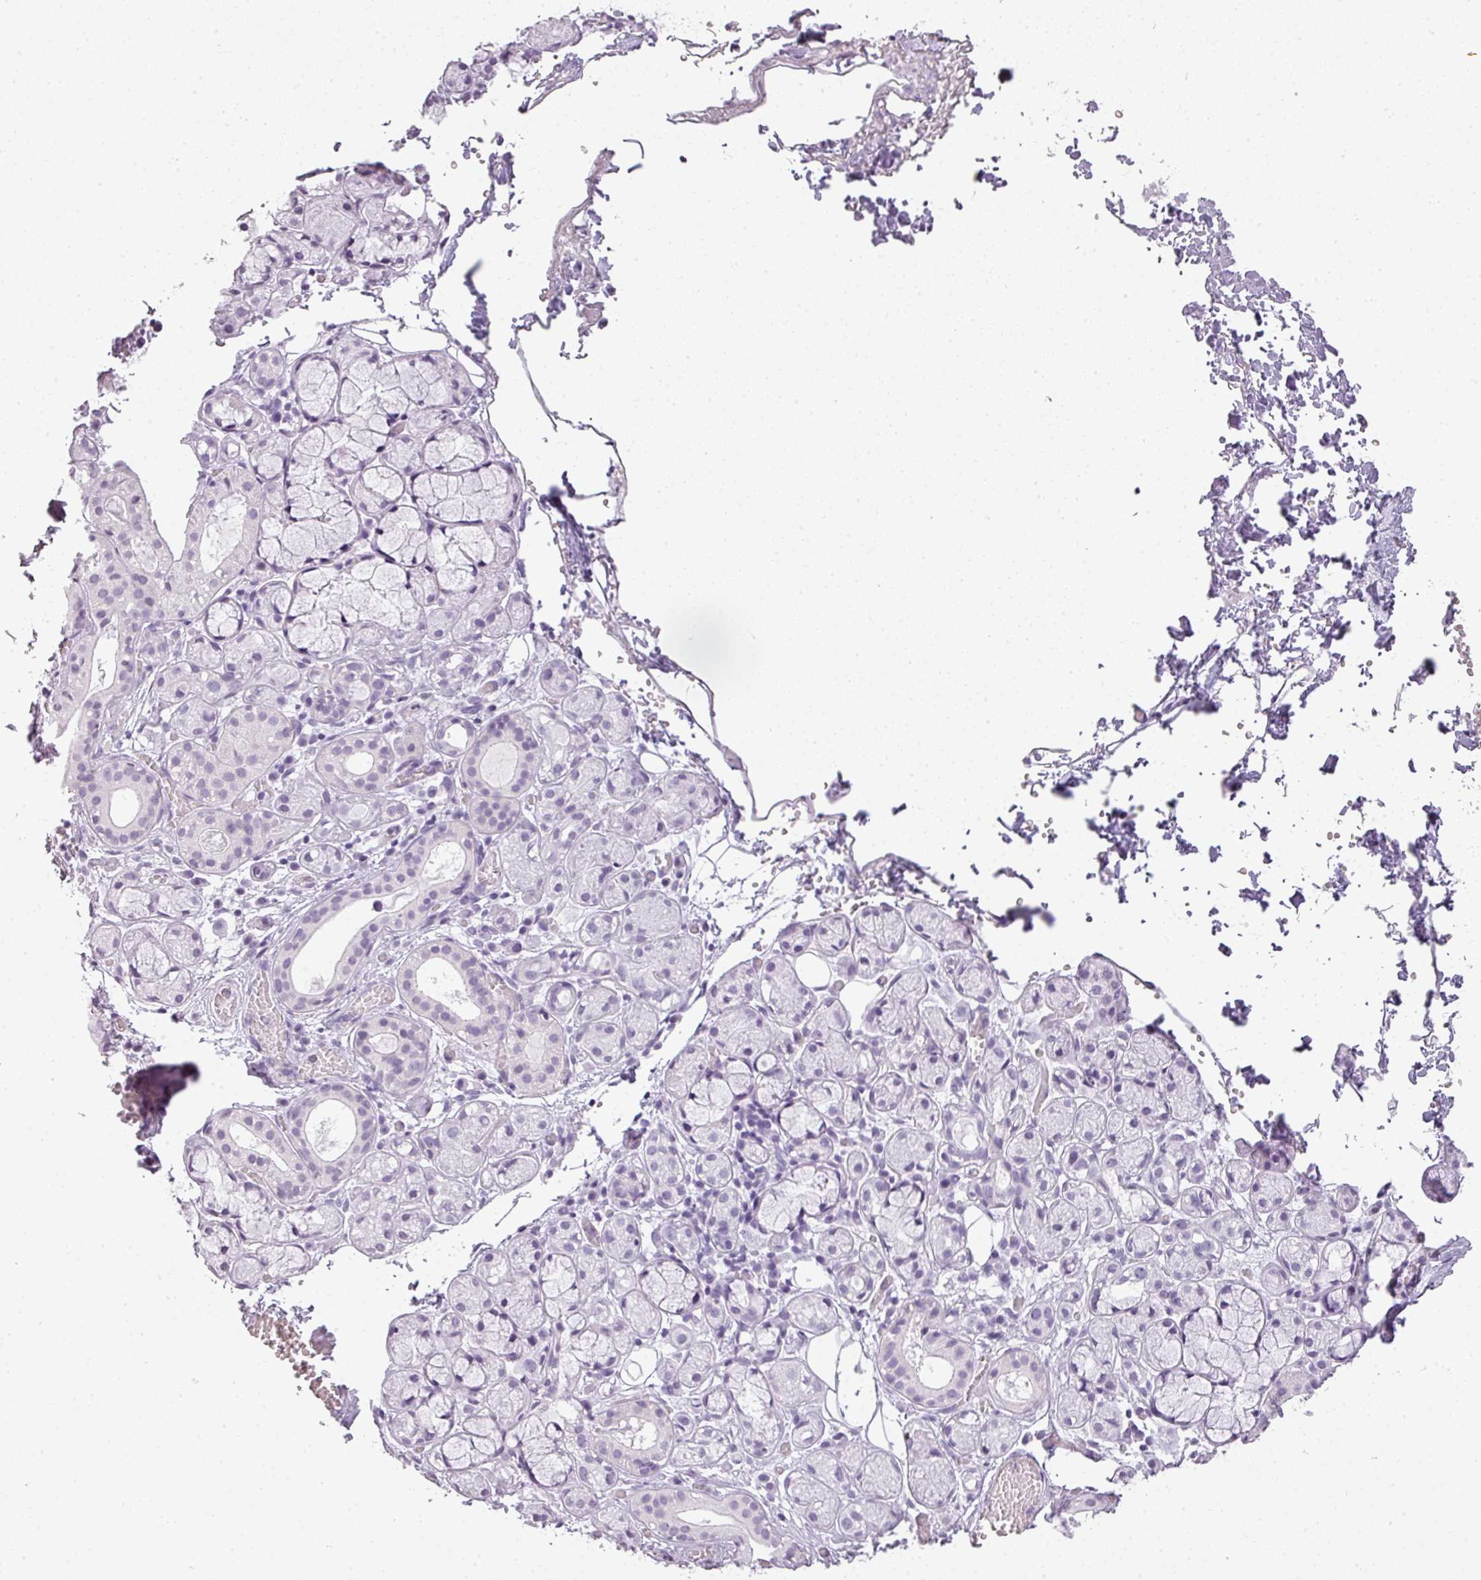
{"staining": {"intensity": "negative", "quantity": "none", "location": "none"}, "tissue": "salivary gland", "cell_type": "Glandular cells", "image_type": "normal", "snomed": [{"axis": "morphology", "description": "Normal tissue, NOS"}, {"axis": "topography", "description": "Salivary gland"}], "caption": "Immunohistochemical staining of benign human salivary gland displays no significant staining in glandular cells. (Brightfield microscopy of DAB (3,3'-diaminobenzidine) IHC at high magnification).", "gene": "RBMY1A1", "patient": {"sex": "male", "age": 82}}